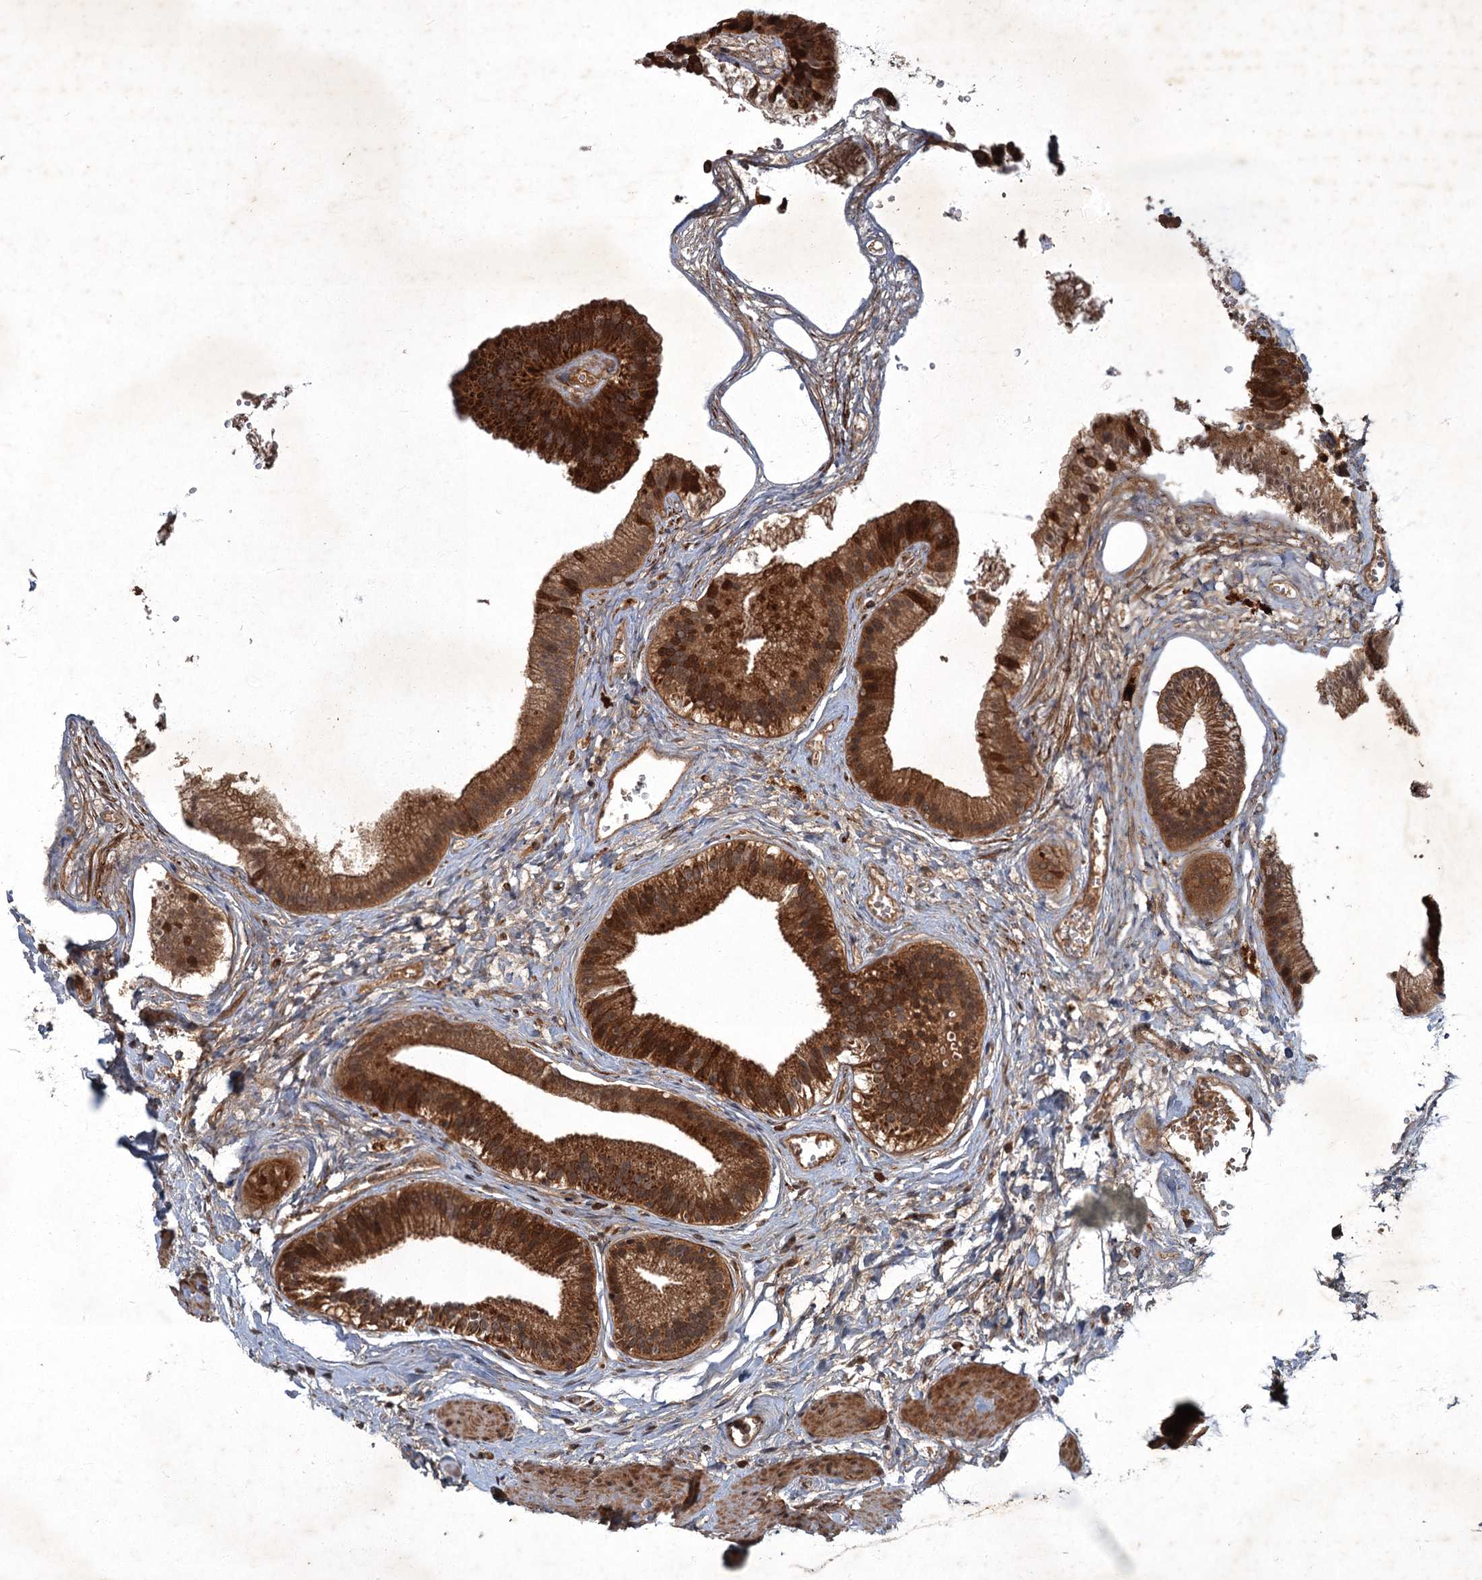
{"staining": {"intensity": "strong", "quantity": ">75%", "location": "cytoplasmic/membranous,nuclear"}, "tissue": "gallbladder", "cell_type": "Glandular cells", "image_type": "normal", "snomed": [{"axis": "morphology", "description": "Normal tissue, NOS"}, {"axis": "topography", "description": "Gallbladder"}], "caption": "DAB (3,3'-diaminobenzidine) immunohistochemical staining of unremarkable gallbladder shows strong cytoplasmic/membranous,nuclear protein positivity in about >75% of glandular cells.", "gene": "SLC11A2", "patient": {"sex": "female", "age": 54}}